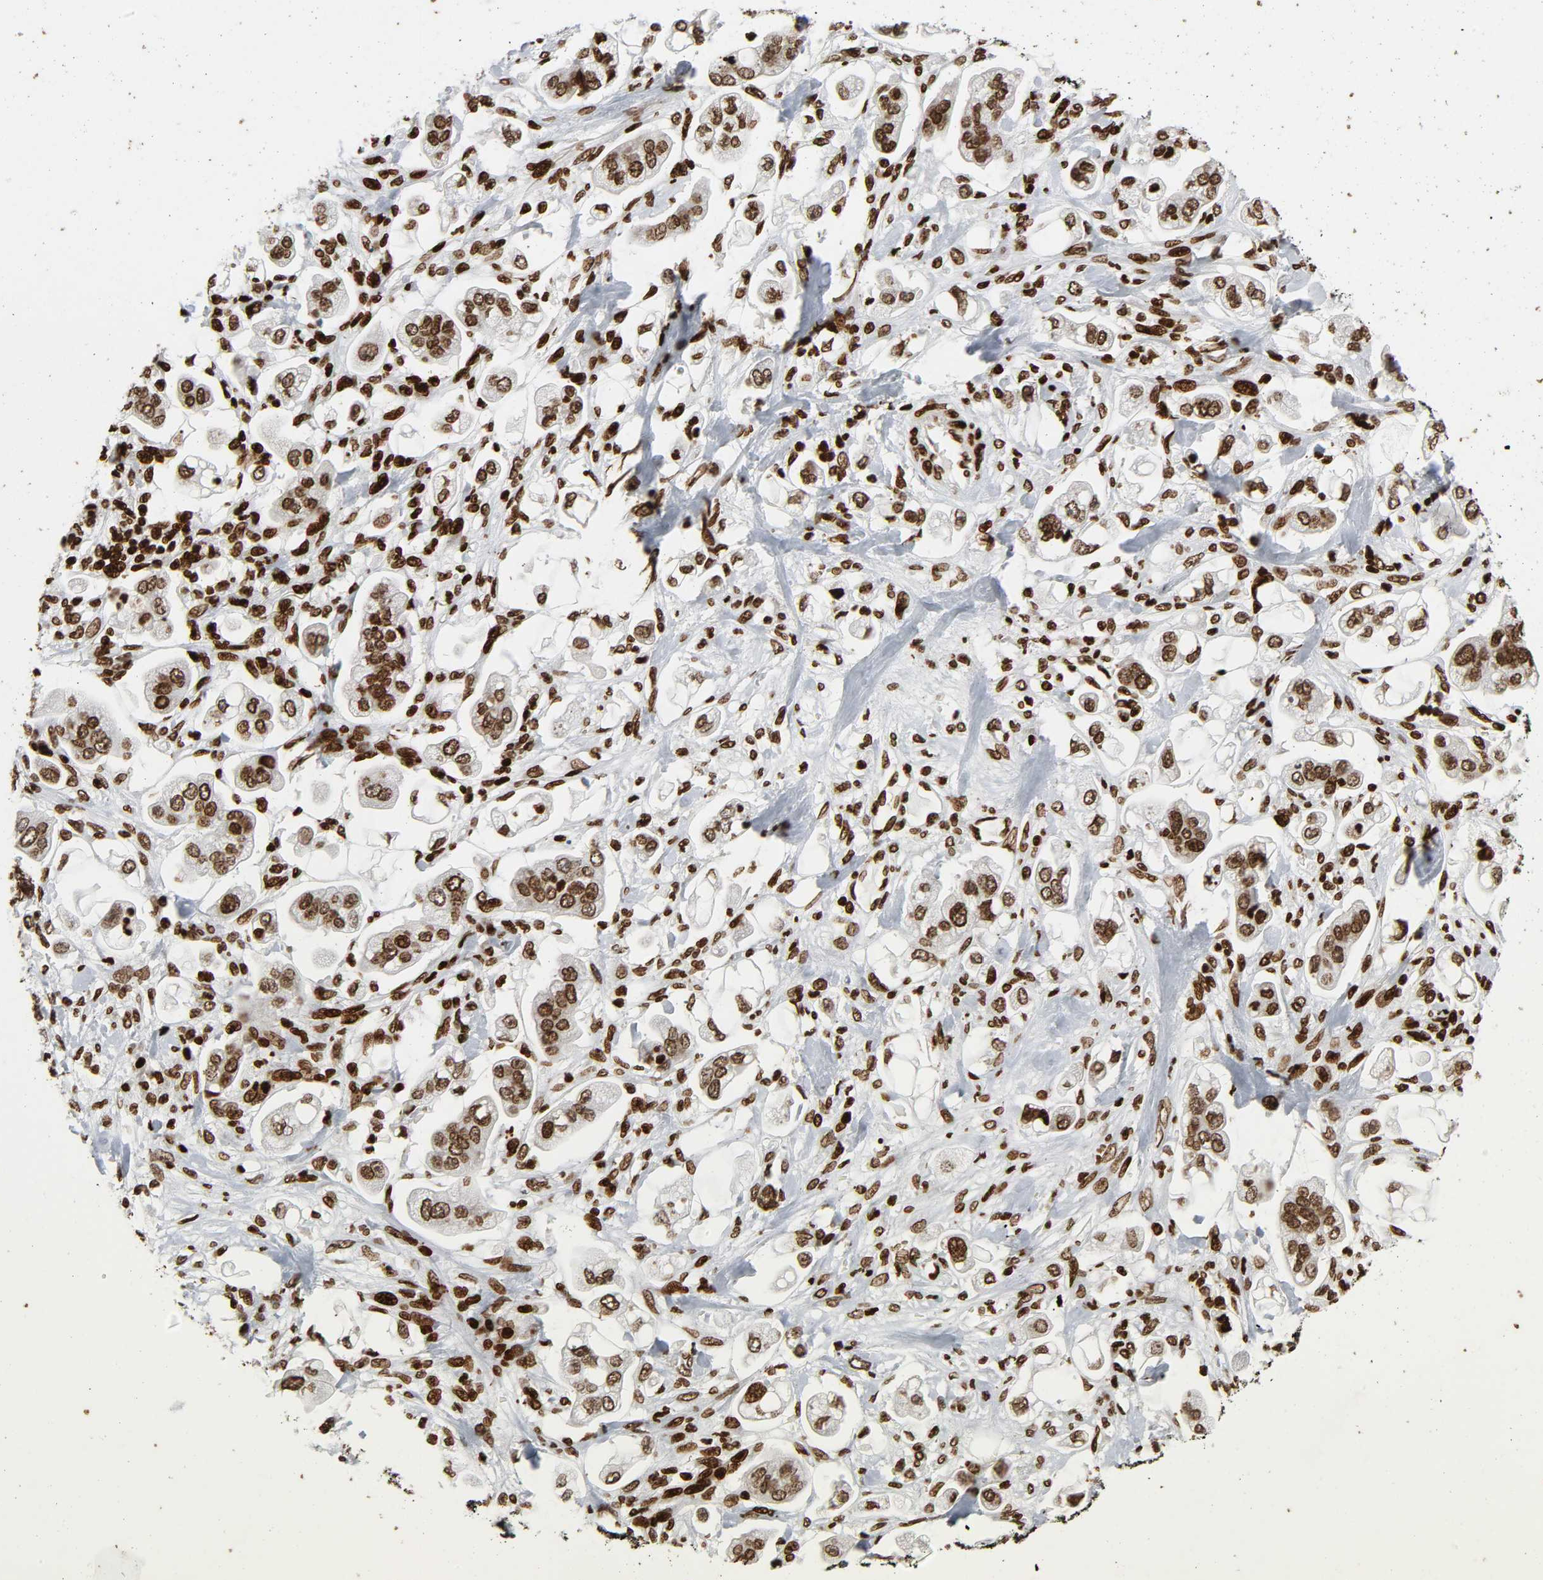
{"staining": {"intensity": "moderate", "quantity": ">75%", "location": "nuclear"}, "tissue": "stomach cancer", "cell_type": "Tumor cells", "image_type": "cancer", "snomed": [{"axis": "morphology", "description": "Adenocarcinoma, NOS"}, {"axis": "topography", "description": "Stomach"}], "caption": "Stomach cancer (adenocarcinoma) tissue demonstrates moderate nuclear expression in approximately >75% of tumor cells Ihc stains the protein of interest in brown and the nuclei are stained blue.", "gene": "RXRA", "patient": {"sex": "male", "age": 62}}